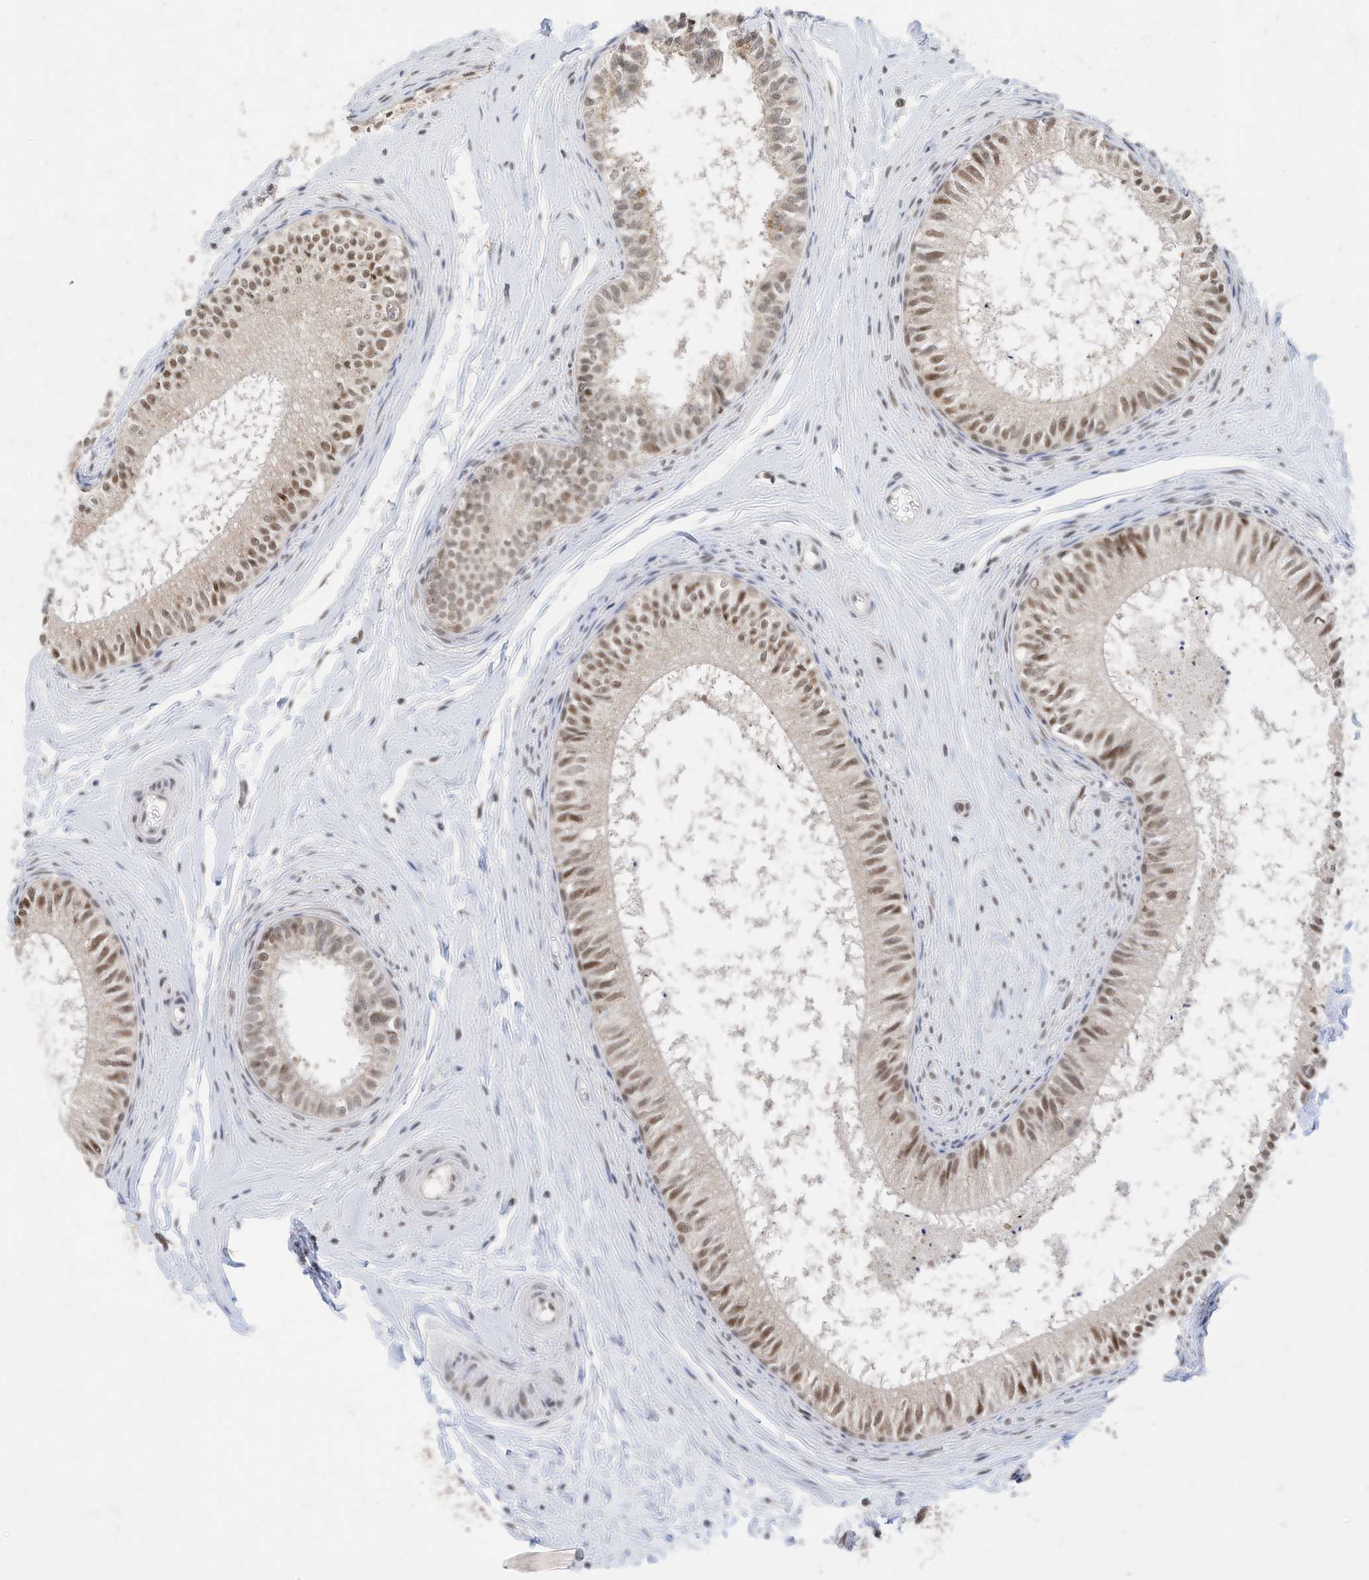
{"staining": {"intensity": "moderate", "quantity": ">75%", "location": "nuclear"}, "tissue": "epididymis", "cell_type": "Glandular cells", "image_type": "normal", "snomed": [{"axis": "morphology", "description": "Normal tissue, NOS"}, {"axis": "topography", "description": "Epididymis"}], "caption": "Moderate nuclear expression is present in about >75% of glandular cells in unremarkable epididymis. The staining was performed using DAB to visualize the protein expression in brown, while the nuclei were stained in blue with hematoxylin (Magnification: 20x).", "gene": "OGT", "patient": {"sex": "male", "age": 34}}